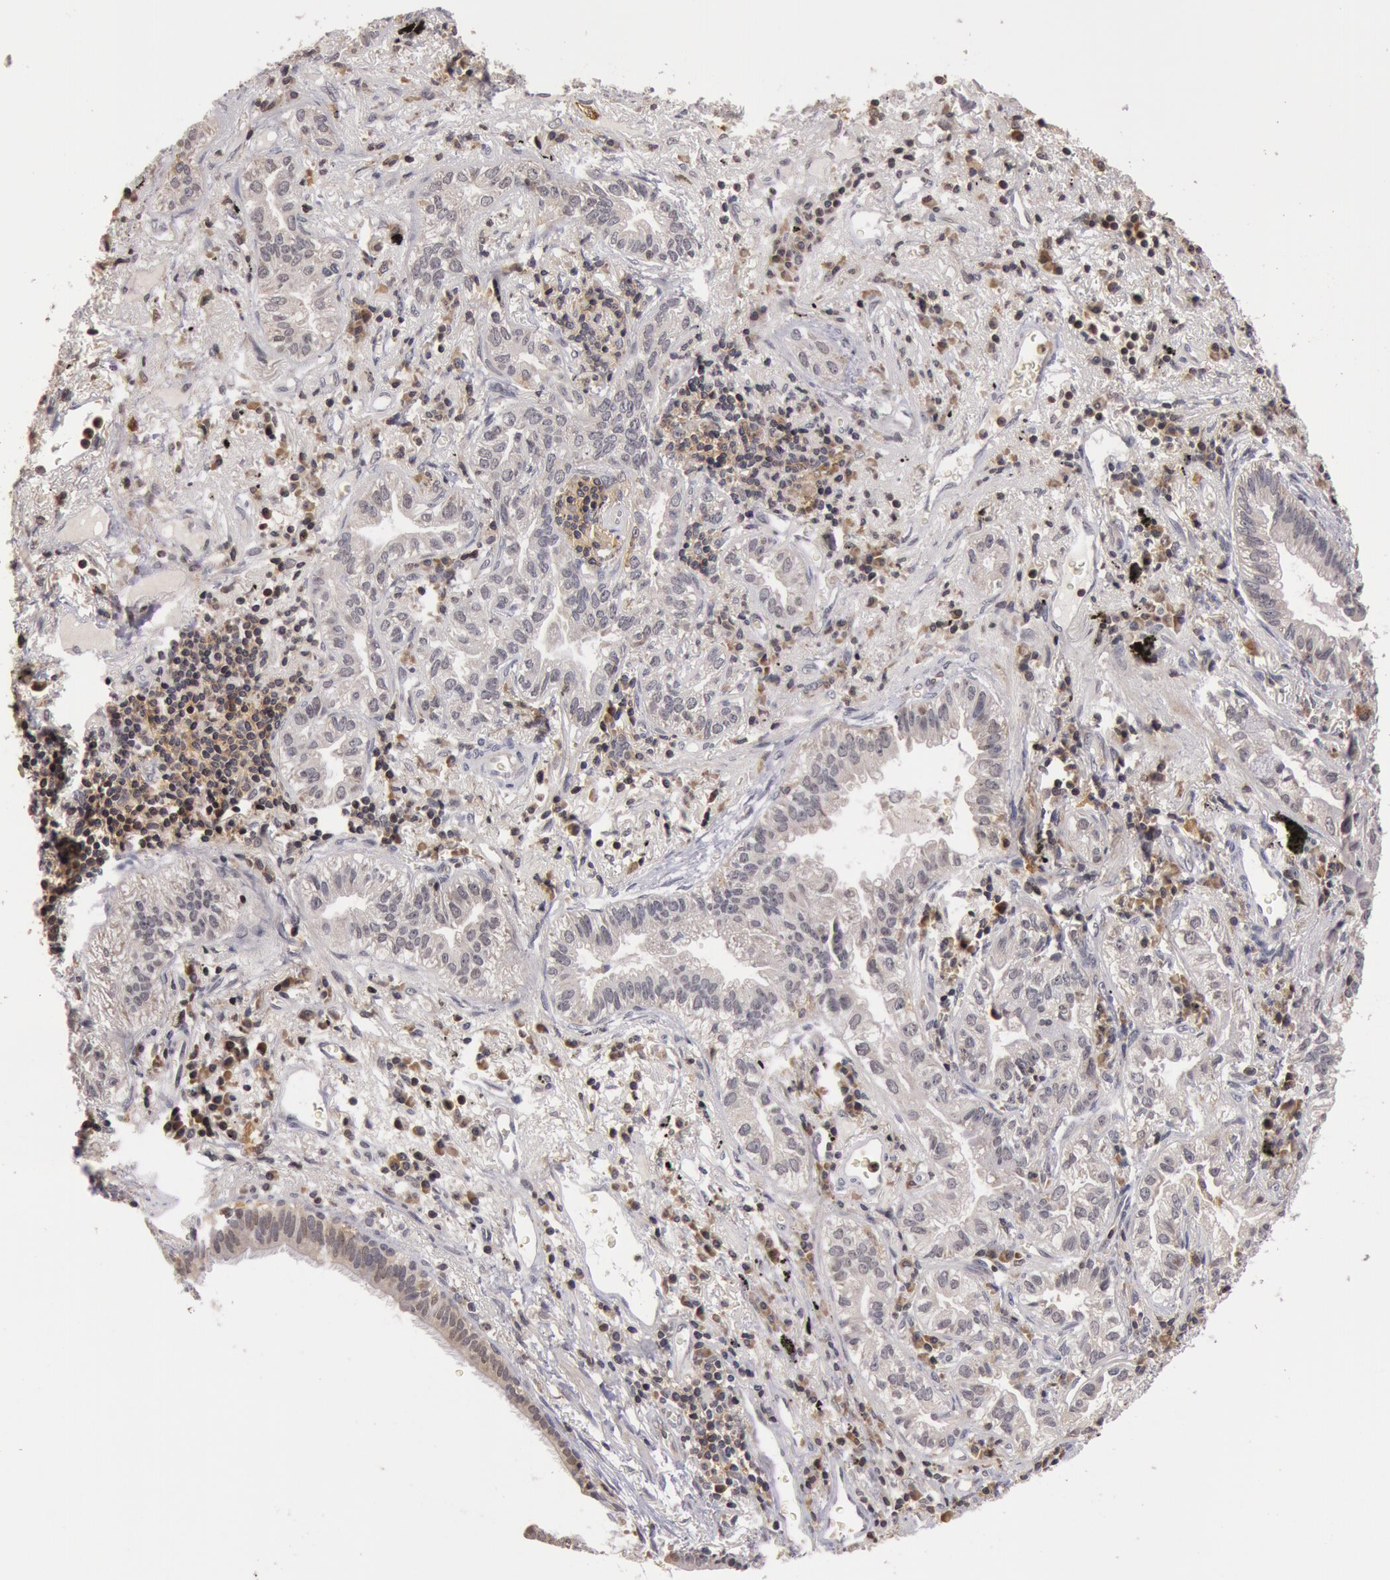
{"staining": {"intensity": "negative", "quantity": "none", "location": "none"}, "tissue": "lung cancer", "cell_type": "Tumor cells", "image_type": "cancer", "snomed": [{"axis": "morphology", "description": "Adenocarcinoma, NOS"}, {"axis": "topography", "description": "Lung"}], "caption": "Human lung cancer stained for a protein using immunohistochemistry (IHC) exhibits no positivity in tumor cells.", "gene": "ZNF350", "patient": {"sex": "female", "age": 50}}